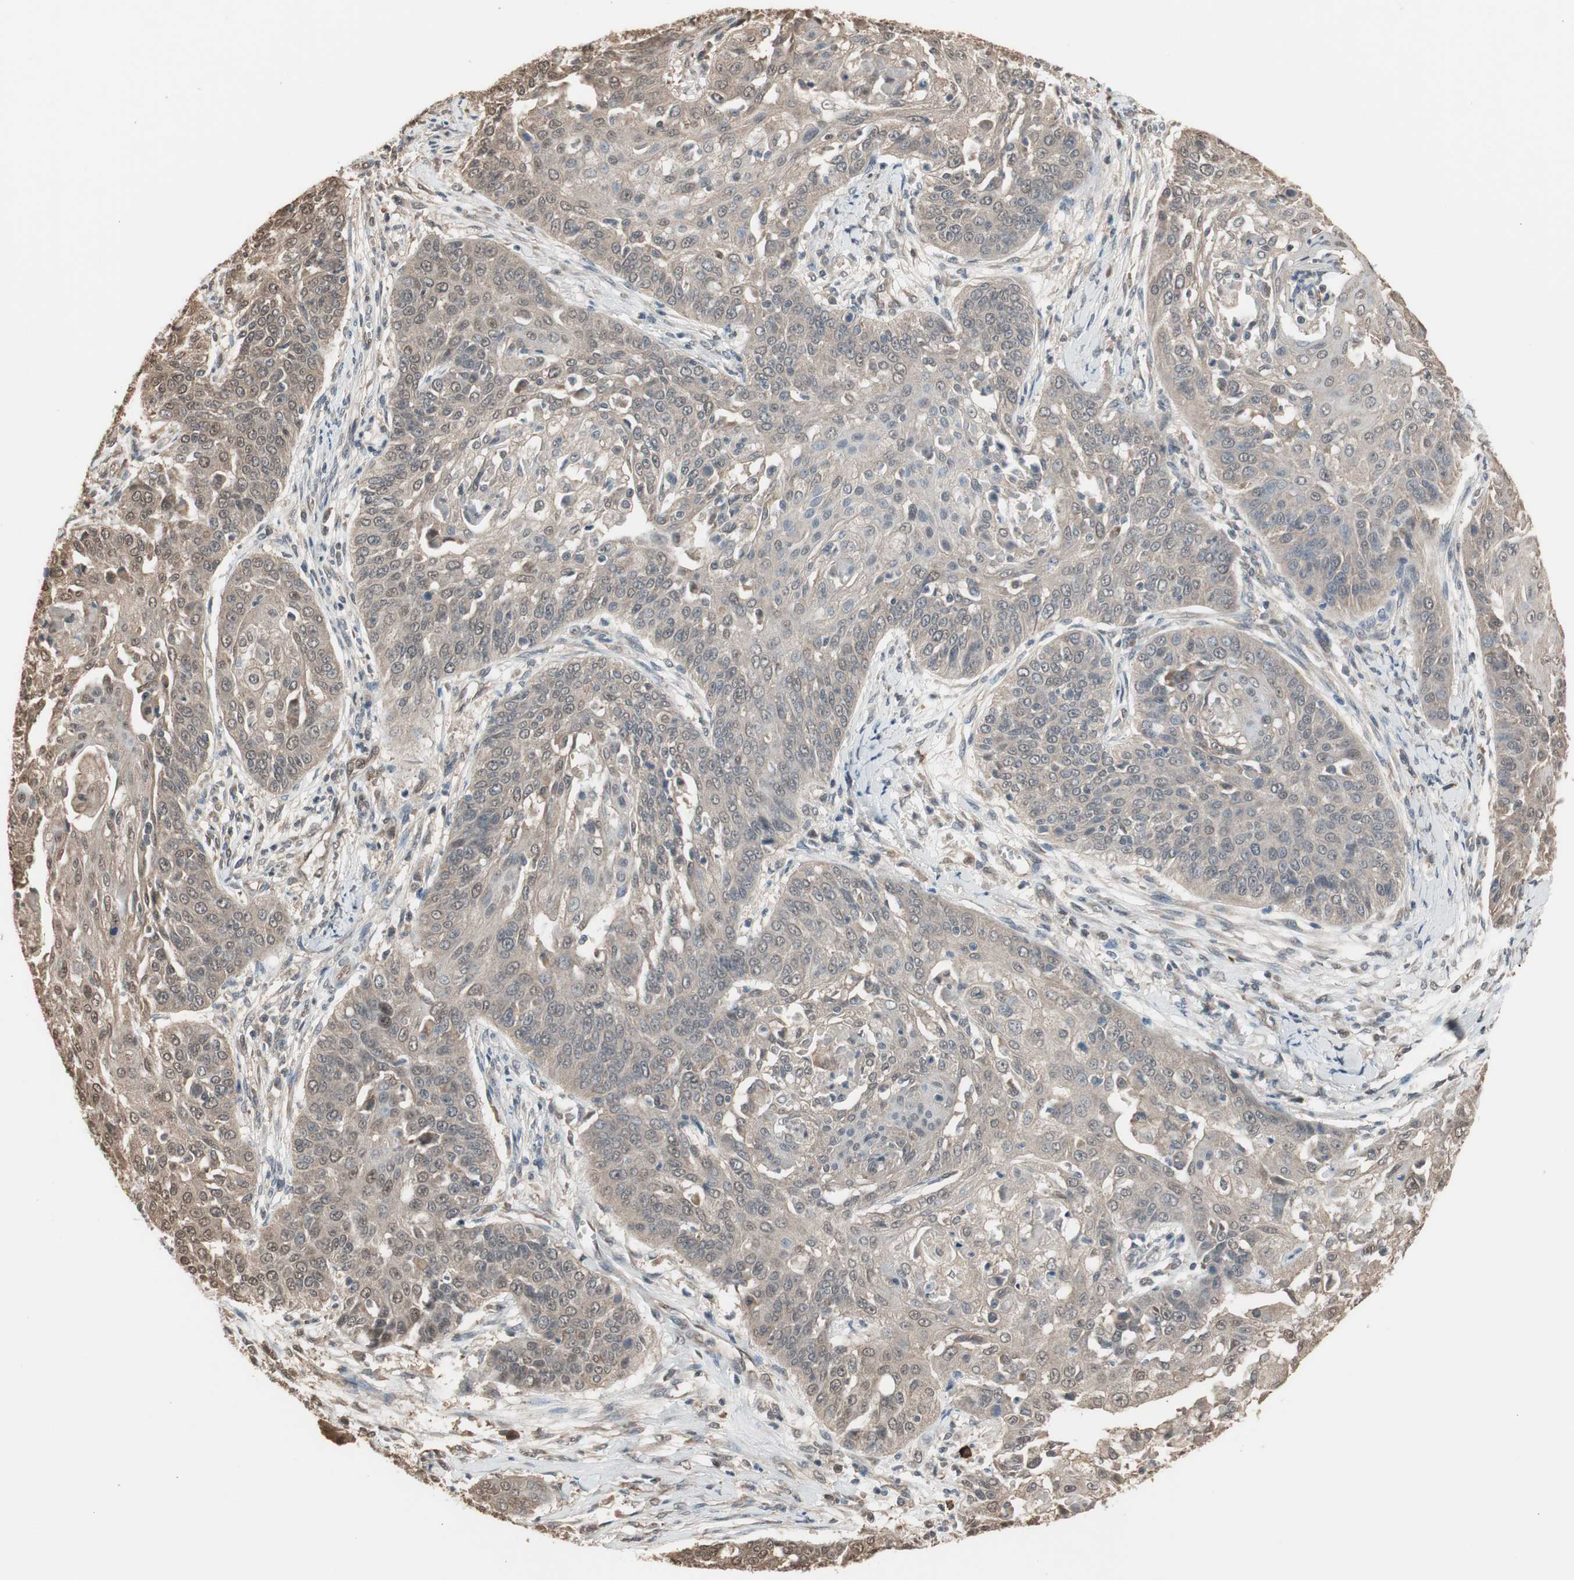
{"staining": {"intensity": "weak", "quantity": ">75%", "location": "cytoplasmic/membranous,nuclear"}, "tissue": "cervical cancer", "cell_type": "Tumor cells", "image_type": "cancer", "snomed": [{"axis": "morphology", "description": "Squamous cell carcinoma, NOS"}, {"axis": "topography", "description": "Cervix"}], "caption": "Tumor cells display weak cytoplasmic/membranous and nuclear expression in about >75% of cells in cervical cancer. (DAB (3,3'-diaminobenzidine) = brown stain, brightfield microscopy at high magnification).", "gene": "PNPLA7", "patient": {"sex": "female", "age": 64}}